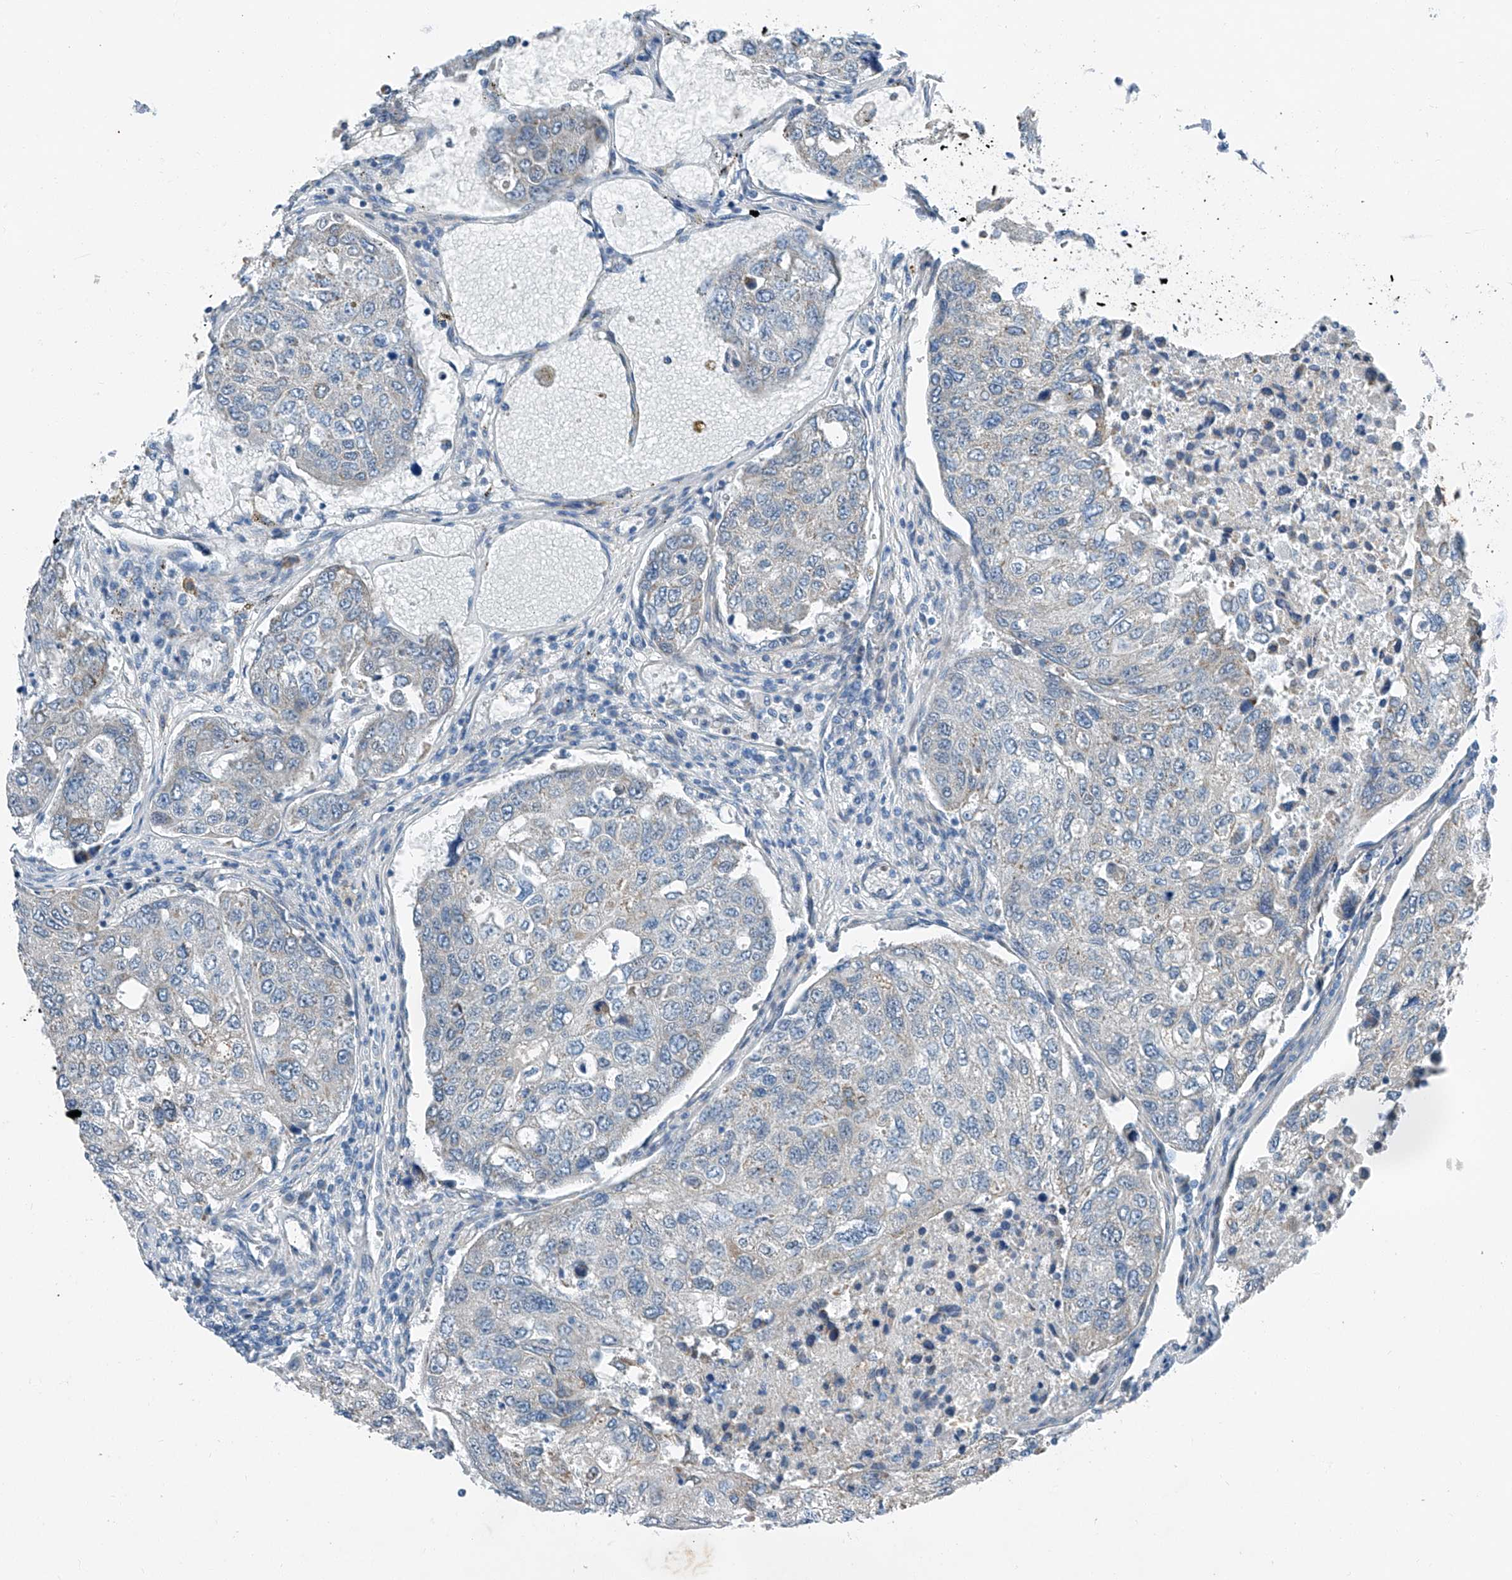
{"staining": {"intensity": "negative", "quantity": "none", "location": "none"}, "tissue": "urothelial cancer", "cell_type": "Tumor cells", "image_type": "cancer", "snomed": [{"axis": "morphology", "description": "Urothelial carcinoma, High grade"}, {"axis": "topography", "description": "Lymph node"}, {"axis": "topography", "description": "Urinary bladder"}], "caption": "A photomicrograph of high-grade urothelial carcinoma stained for a protein shows no brown staining in tumor cells.", "gene": "MDGA1", "patient": {"sex": "male", "age": 51}}